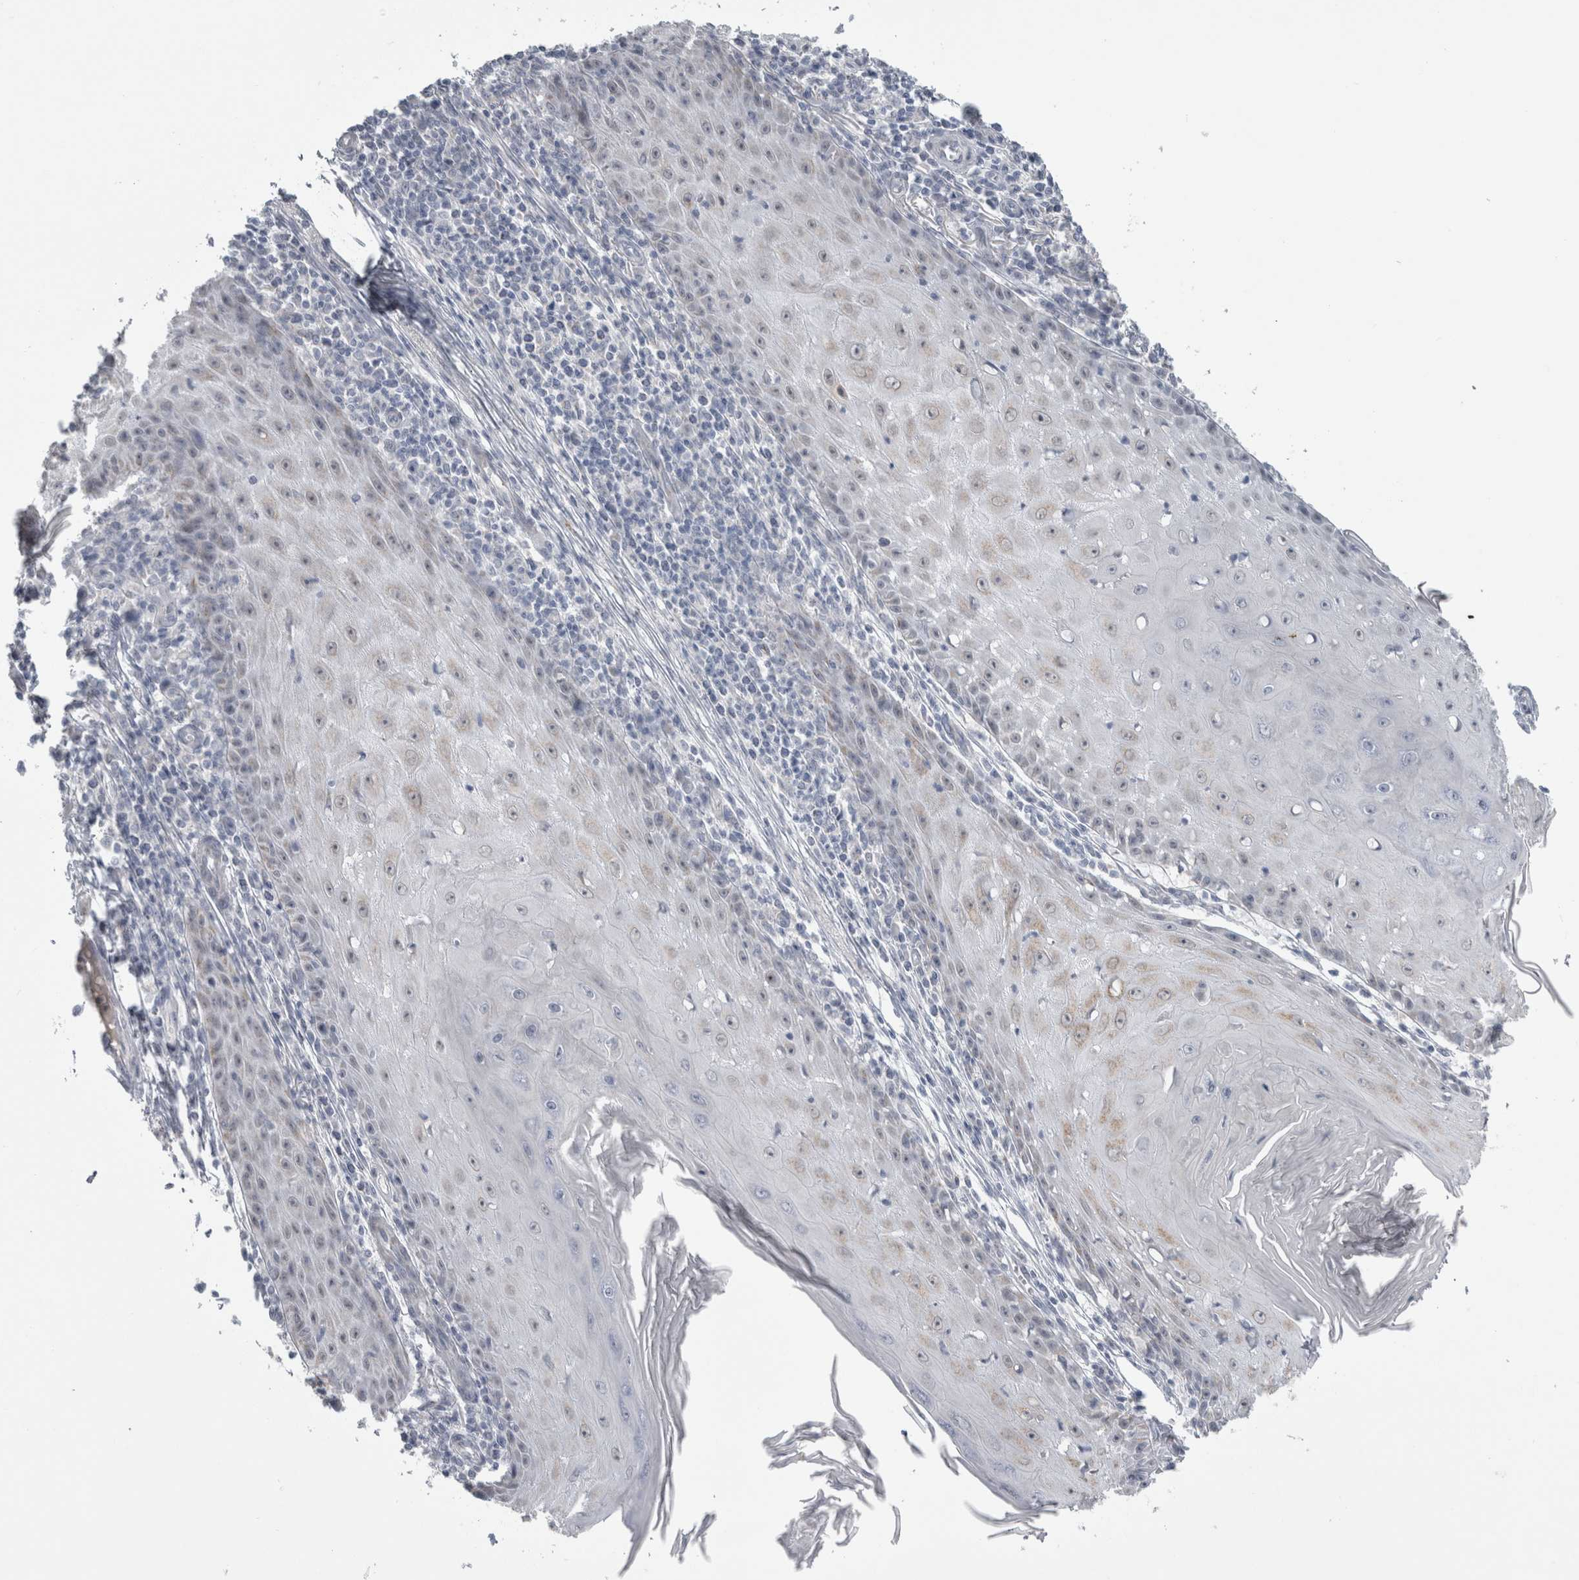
{"staining": {"intensity": "negative", "quantity": "none", "location": "none"}, "tissue": "skin cancer", "cell_type": "Tumor cells", "image_type": "cancer", "snomed": [{"axis": "morphology", "description": "Squamous cell carcinoma, NOS"}, {"axis": "topography", "description": "Skin"}], "caption": "Human skin cancer (squamous cell carcinoma) stained for a protein using immunohistochemistry demonstrates no staining in tumor cells.", "gene": "PLIN1", "patient": {"sex": "female", "age": 73}}